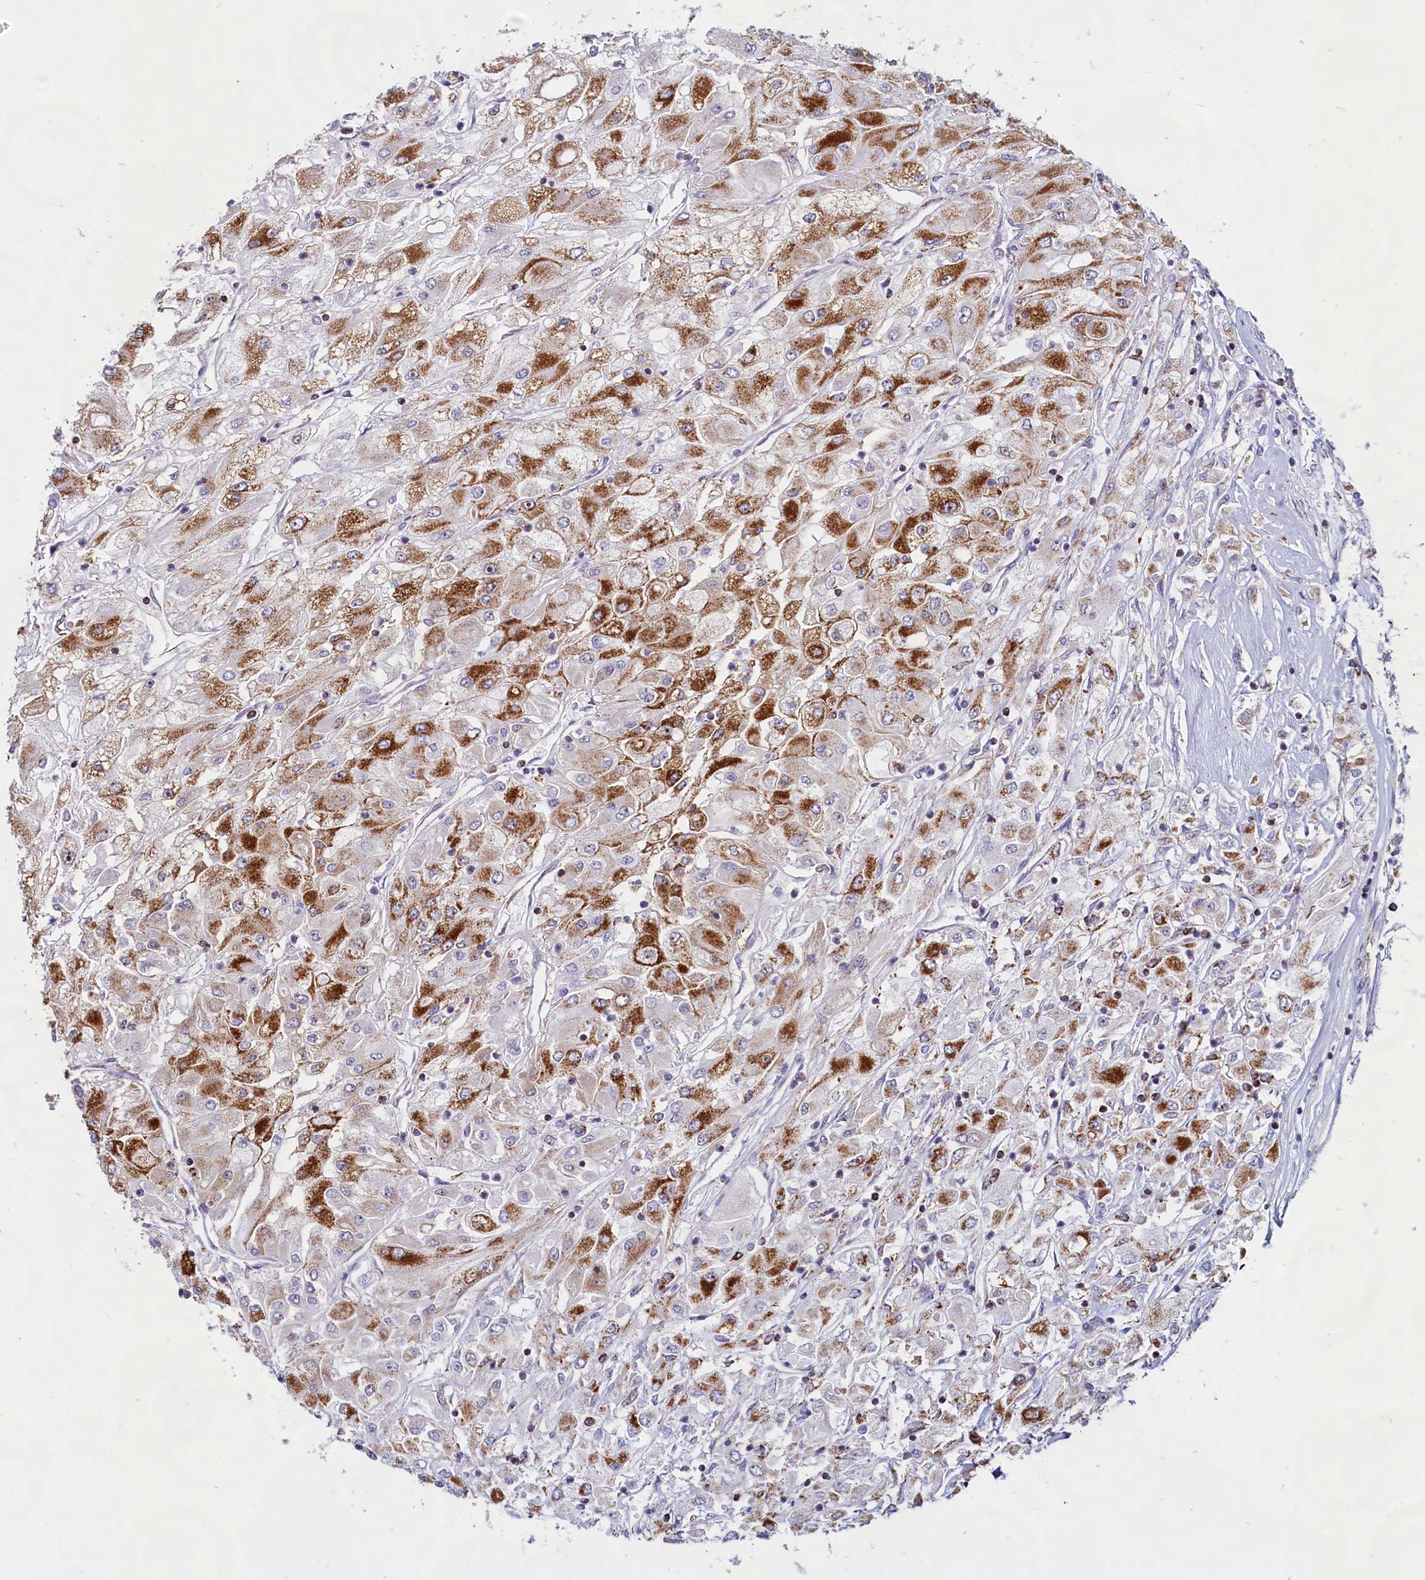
{"staining": {"intensity": "strong", "quantity": "25%-75%", "location": "cytoplasmic/membranous"}, "tissue": "renal cancer", "cell_type": "Tumor cells", "image_type": "cancer", "snomed": [{"axis": "morphology", "description": "Adenocarcinoma, NOS"}, {"axis": "topography", "description": "Kidney"}], "caption": "Adenocarcinoma (renal) stained with immunohistochemistry demonstrates strong cytoplasmic/membranous positivity in about 25%-75% of tumor cells.", "gene": "C1D", "patient": {"sex": "male", "age": 80}}